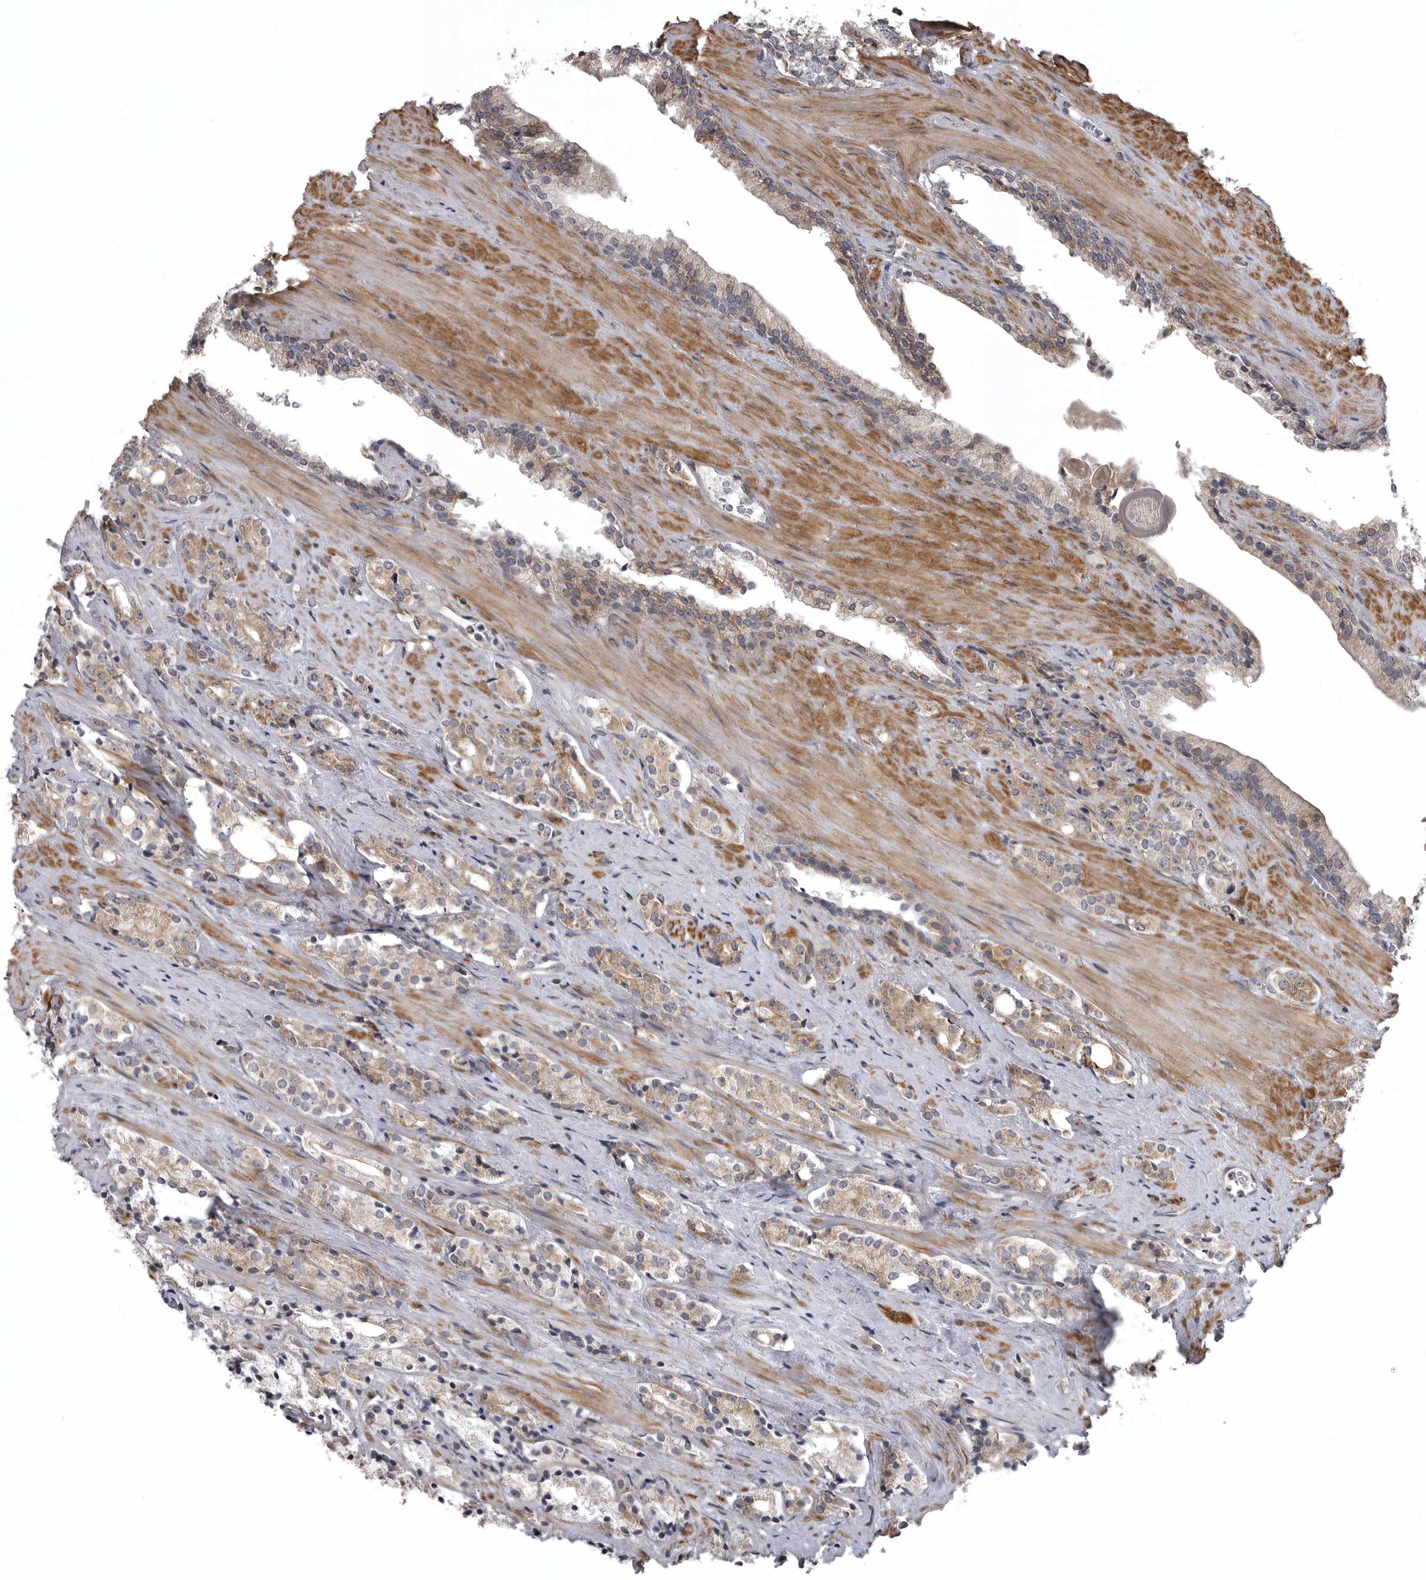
{"staining": {"intensity": "weak", "quantity": "<25%", "location": "cytoplasmic/membranous"}, "tissue": "prostate cancer", "cell_type": "Tumor cells", "image_type": "cancer", "snomed": [{"axis": "morphology", "description": "Adenocarcinoma, High grade"}, {"axis": "topography", "description": "Prostate"}], "caption": "Photomicrograph shows no protein positivity in tumor cells of high-grade adenocarcinoma (prostate) tissue.", "gene": "ZNRF1", "patient": {"sex": "male", "age": 71}}